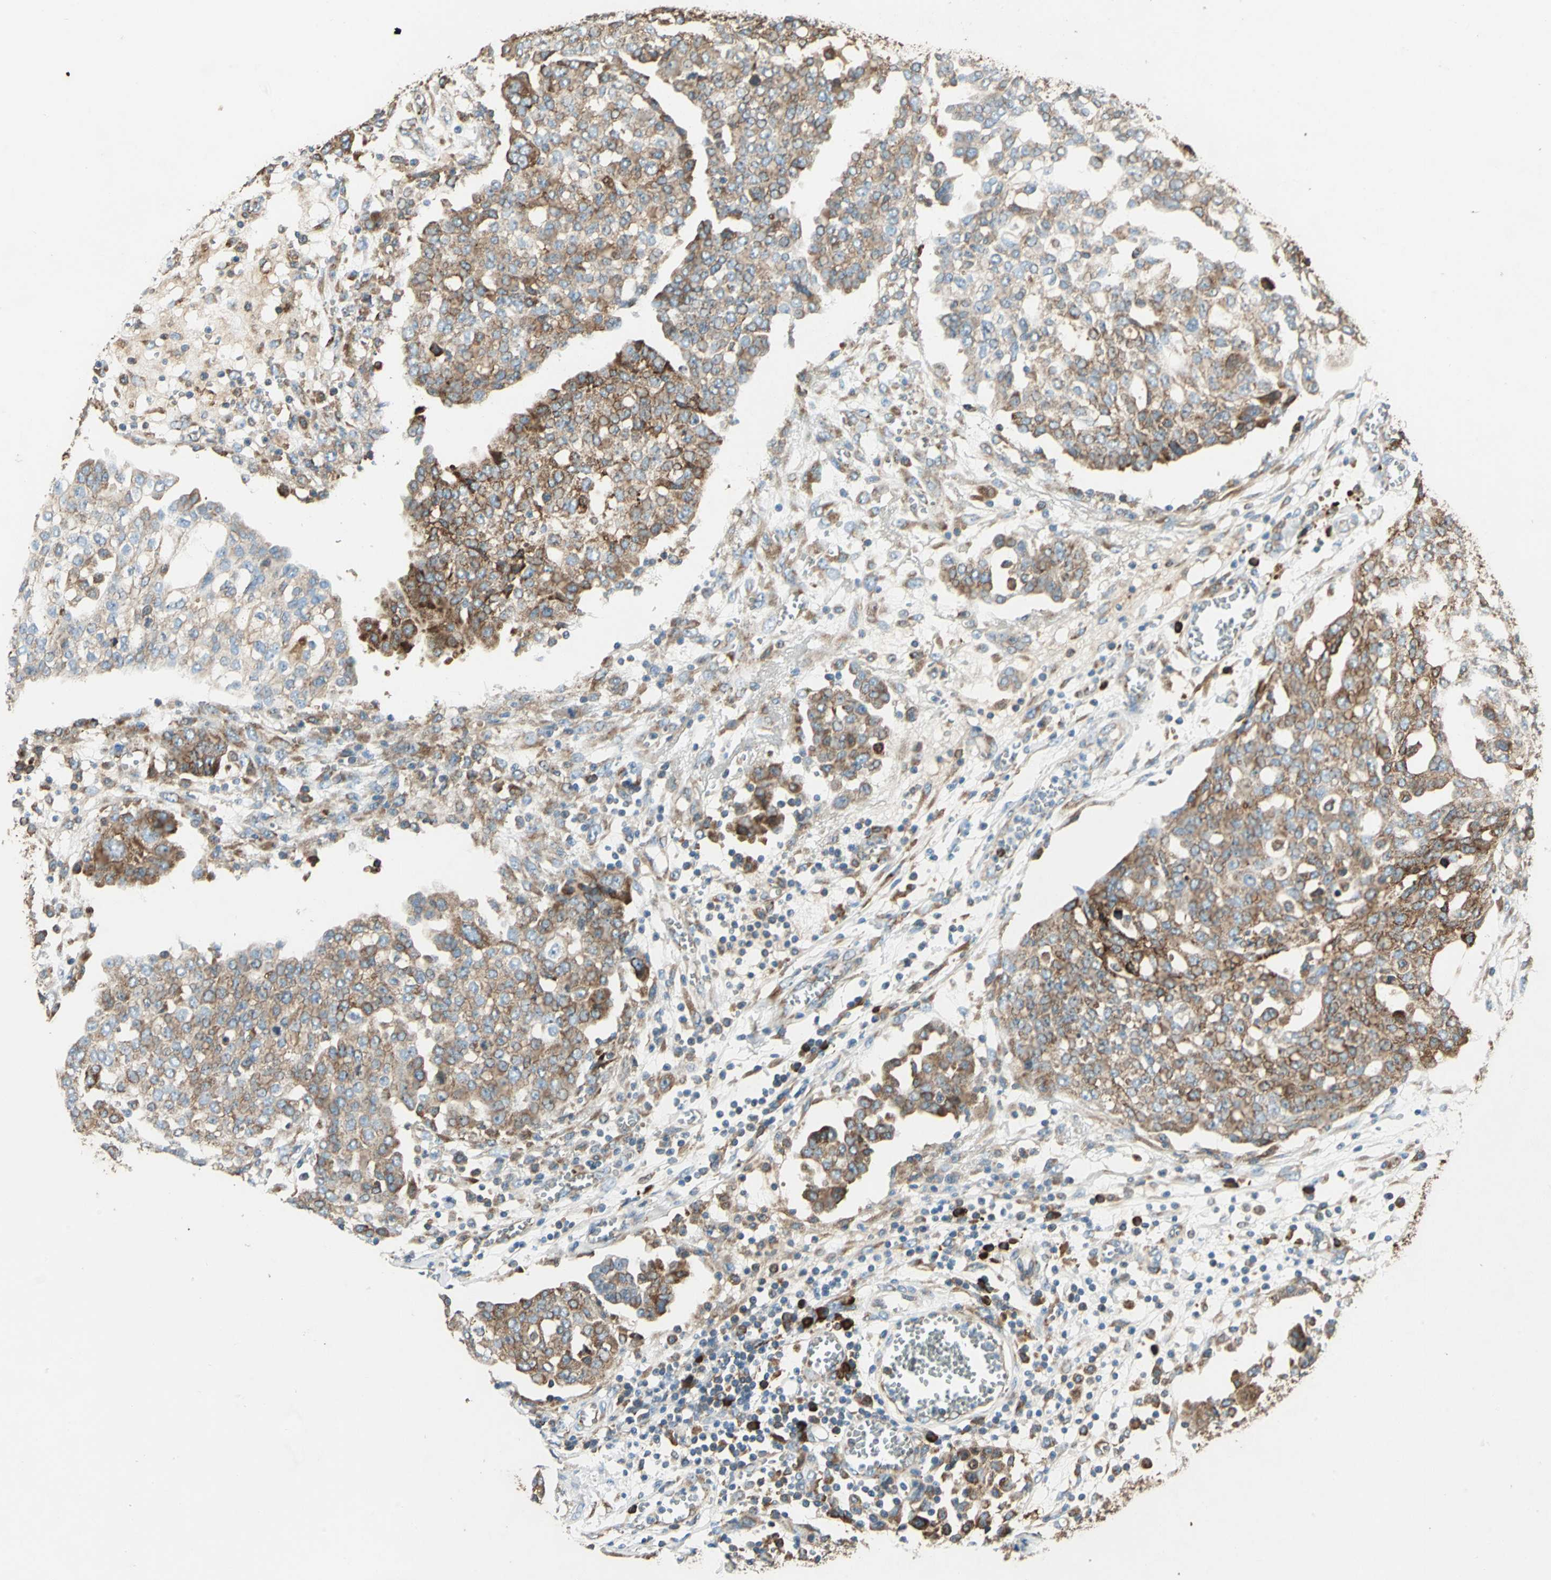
{"staining": {"intensity": "moderate", "quantity": ">75%", "location": "cytoplasmic/membranous"}, "tissue": "ovarian cancer", "cell_type": "Tumor cells", "image_type": "cancer", "snomed": [{"axis": "morphology", "description": "Cystadenocarcinoma, serous, NOS"}, {"axis": "topography", "description": "Soft tissue"}, {"axis": "topography", "description": "Ovary"}], "caption": "Serous cystadenocarcinoma (ovarian) stained with a protein marker demonstrates moderate staining in tumor cells.", "gene": "PDIA4", "patient": {"sex": "female", "age": 57}}